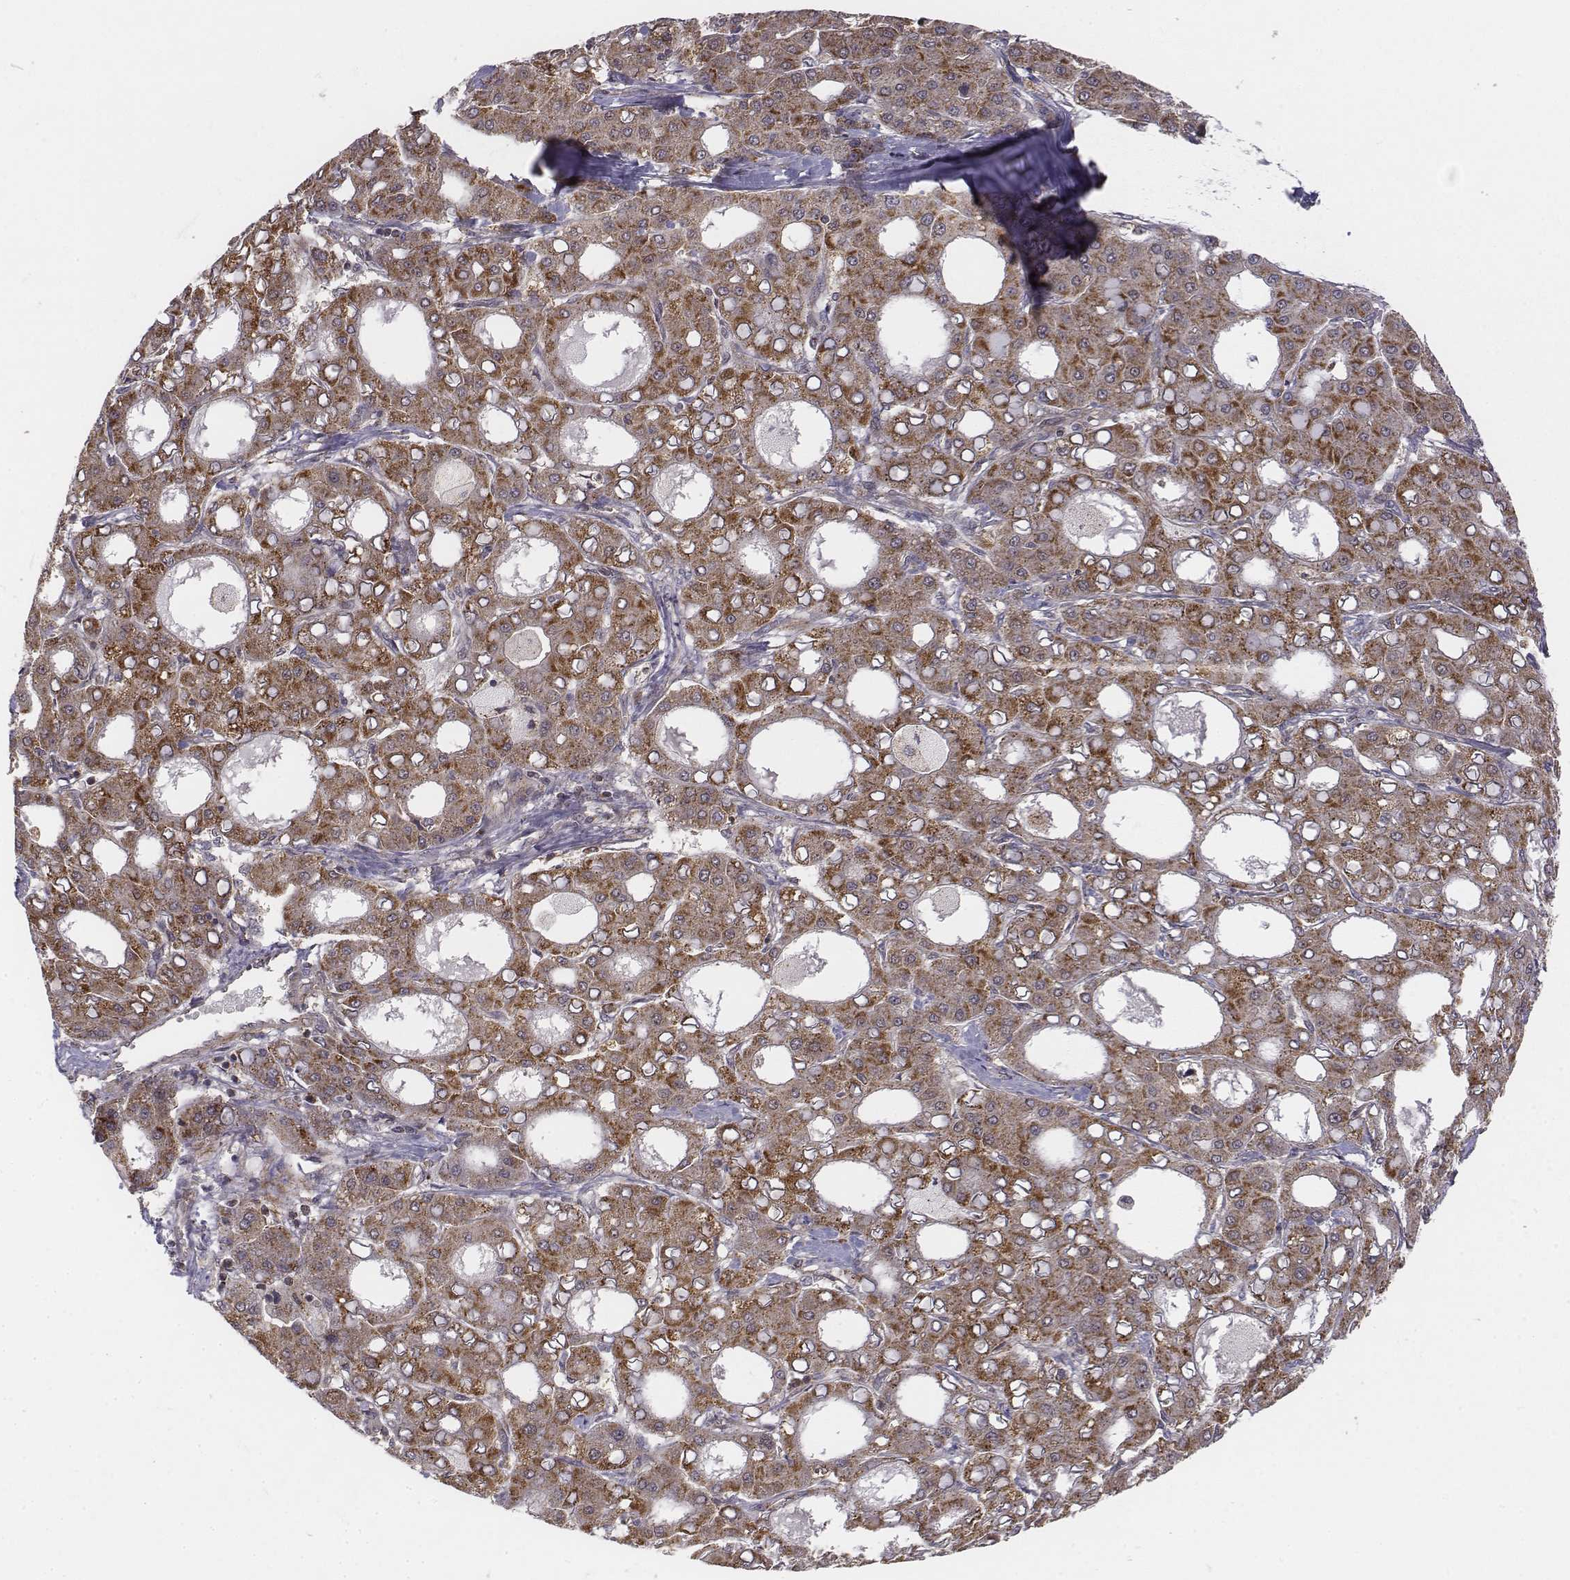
{"staining": {"intensity": "moderate", "quantity": ">75%", "location": "cytoplasmic/membranous"}, "tissue": "liver cancer", "cell_type": "Tumor cells", "image_type": "cancer", "snomed": [{"axis": "morphology", "description": "Carcinoma, Hepatocellular, NOS"}, {"axis": "topography", "description": "Liver"}], "caption": "This histopathology image demonstrates immunohistochemistry staining of human liver cancer (hepatocellular carcinoma), with medium moderate cytoplasmic/membranous positivity in approximately >75% of tumor cells.", "gene": "ZFYVE19", "patient": {"sex": "male", "age": 65}}